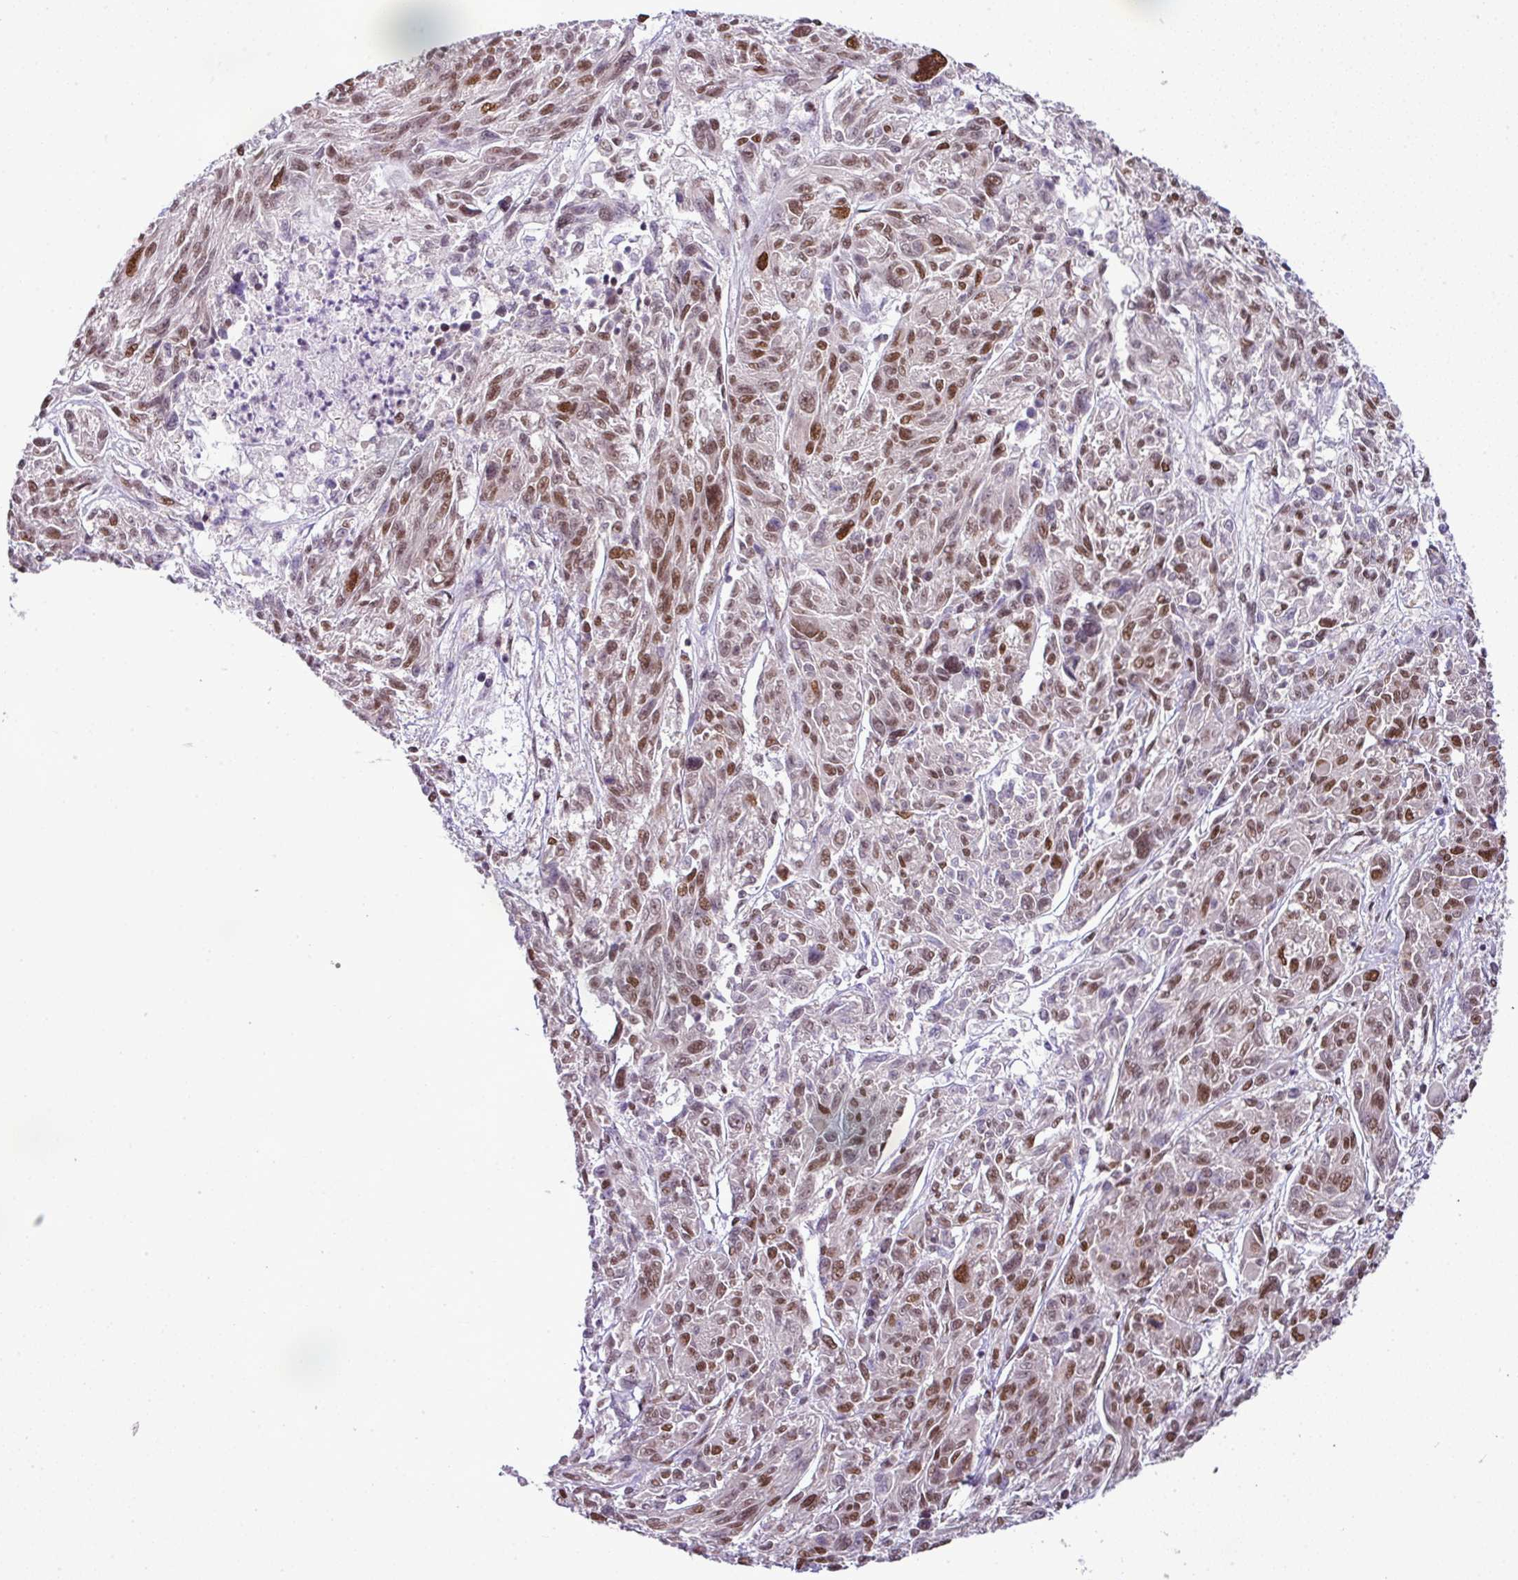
{"staining": {"intensity": "moderate", "quantity": ">75%", "location": "nuclear"}, "tissue": "melanoma", "cell_type": "Tumor cells", "image_type": "cancer", "snomed": [{"axis": "morphology", "description": "Malignant melanoma, NOS"}, {"axis": "topography", "description": "Skin"}], "caption": "Human malignant melanoma stained for a protein (brown) demonstrates moderate nuclear positive positivity in about >75% of tumor cells.", "gene": "PGAP4", "patient": {"sex": "male", "age": 53}}